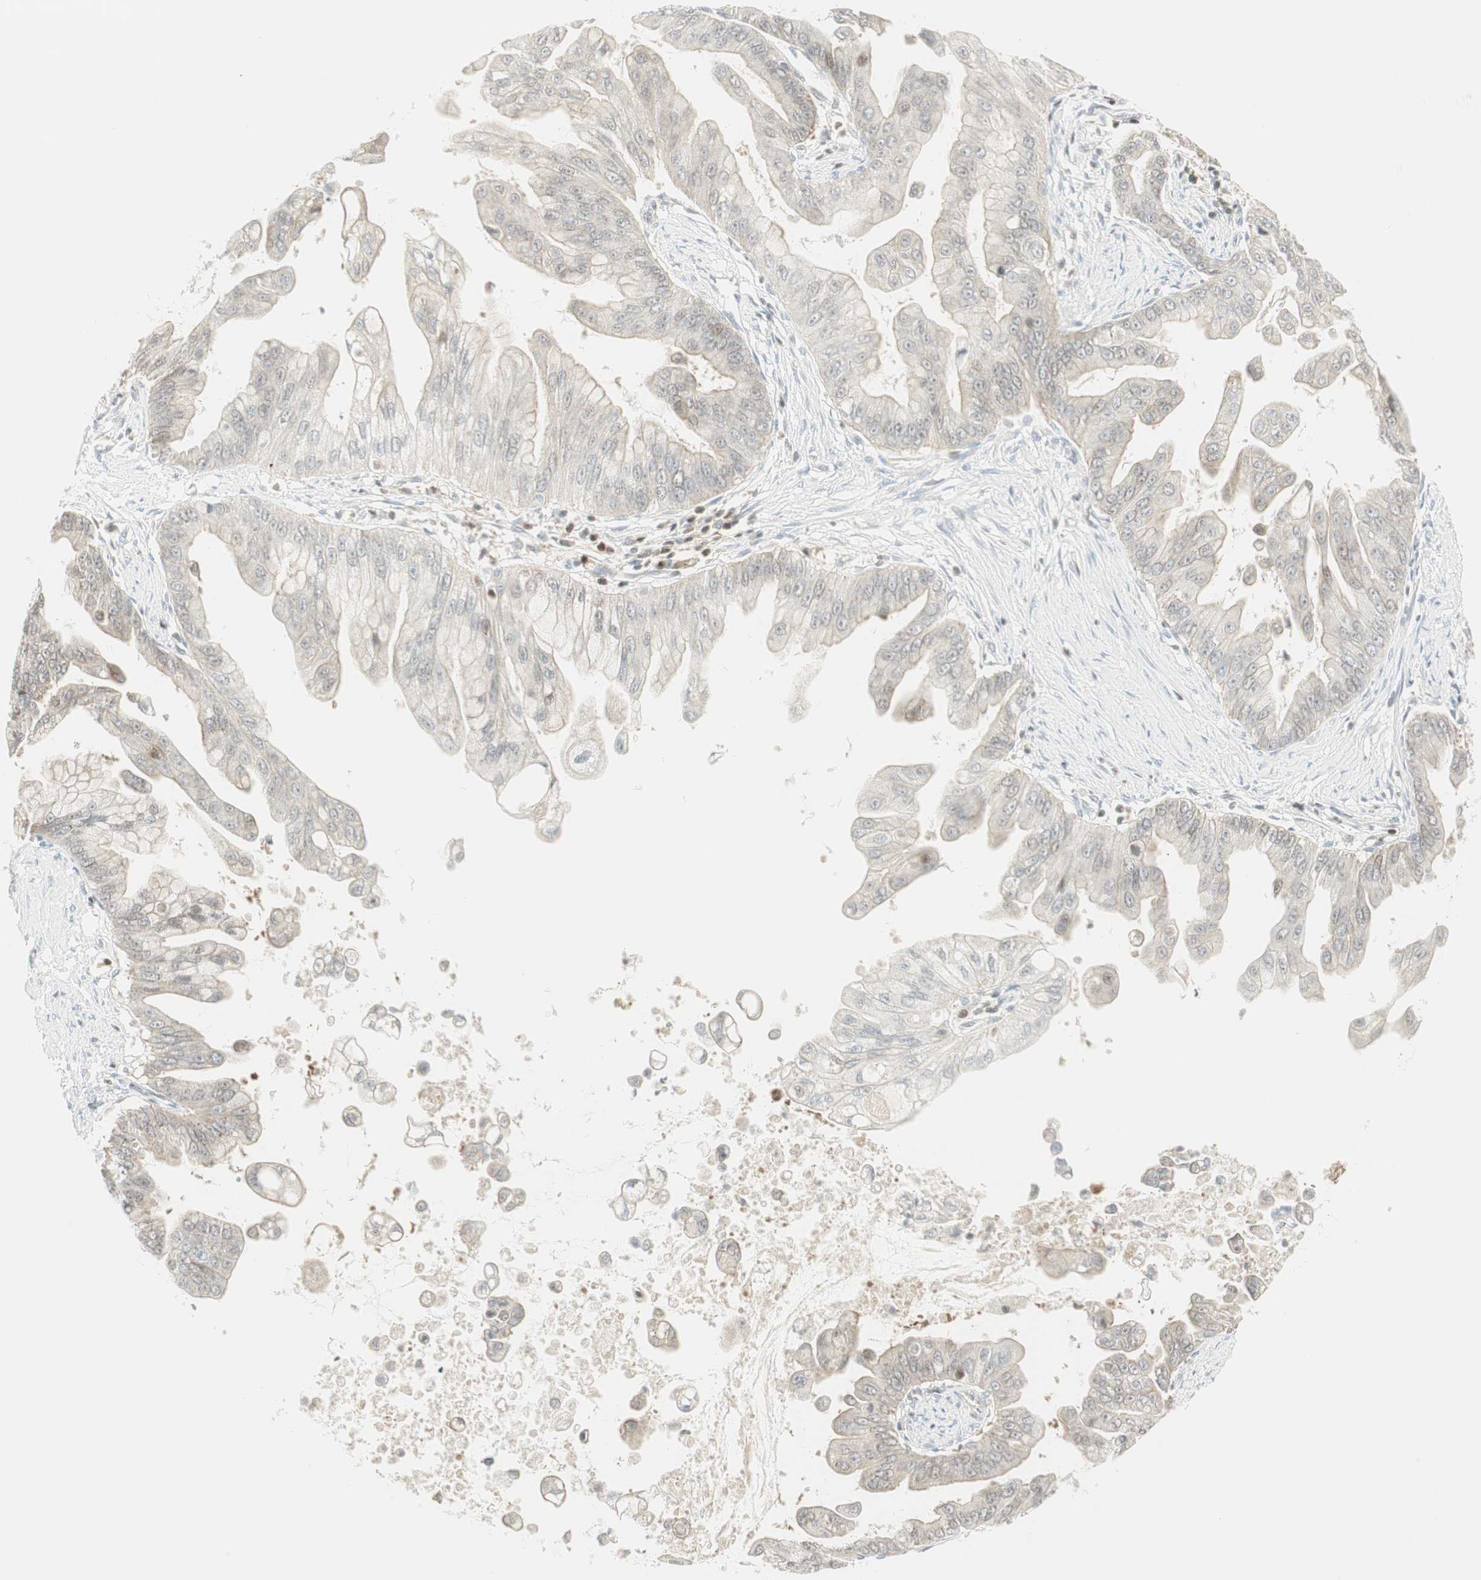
{"staining": {"intensity": "weak", "quantity": ">75%", "location": "cytoplasmic/membranous"}, "tissue": "pancreatic cancer", "cell_type": "Tumor cells", "image_type": "cancer", "snomed": [{"axis": "morphology", "description": "Adenocarcinoma, NOS"}, {"axis": "topography", "description": "Pancreas"}], "caption": "Human adenocarcinoma (pancreatic) stained for a protein (brown) exhibits weak cytoplasmic/membranous positive staining in about >75% of tumor cells.", "gene": "PPP1CA", "patient": {"sex": "female", "age": 75}}